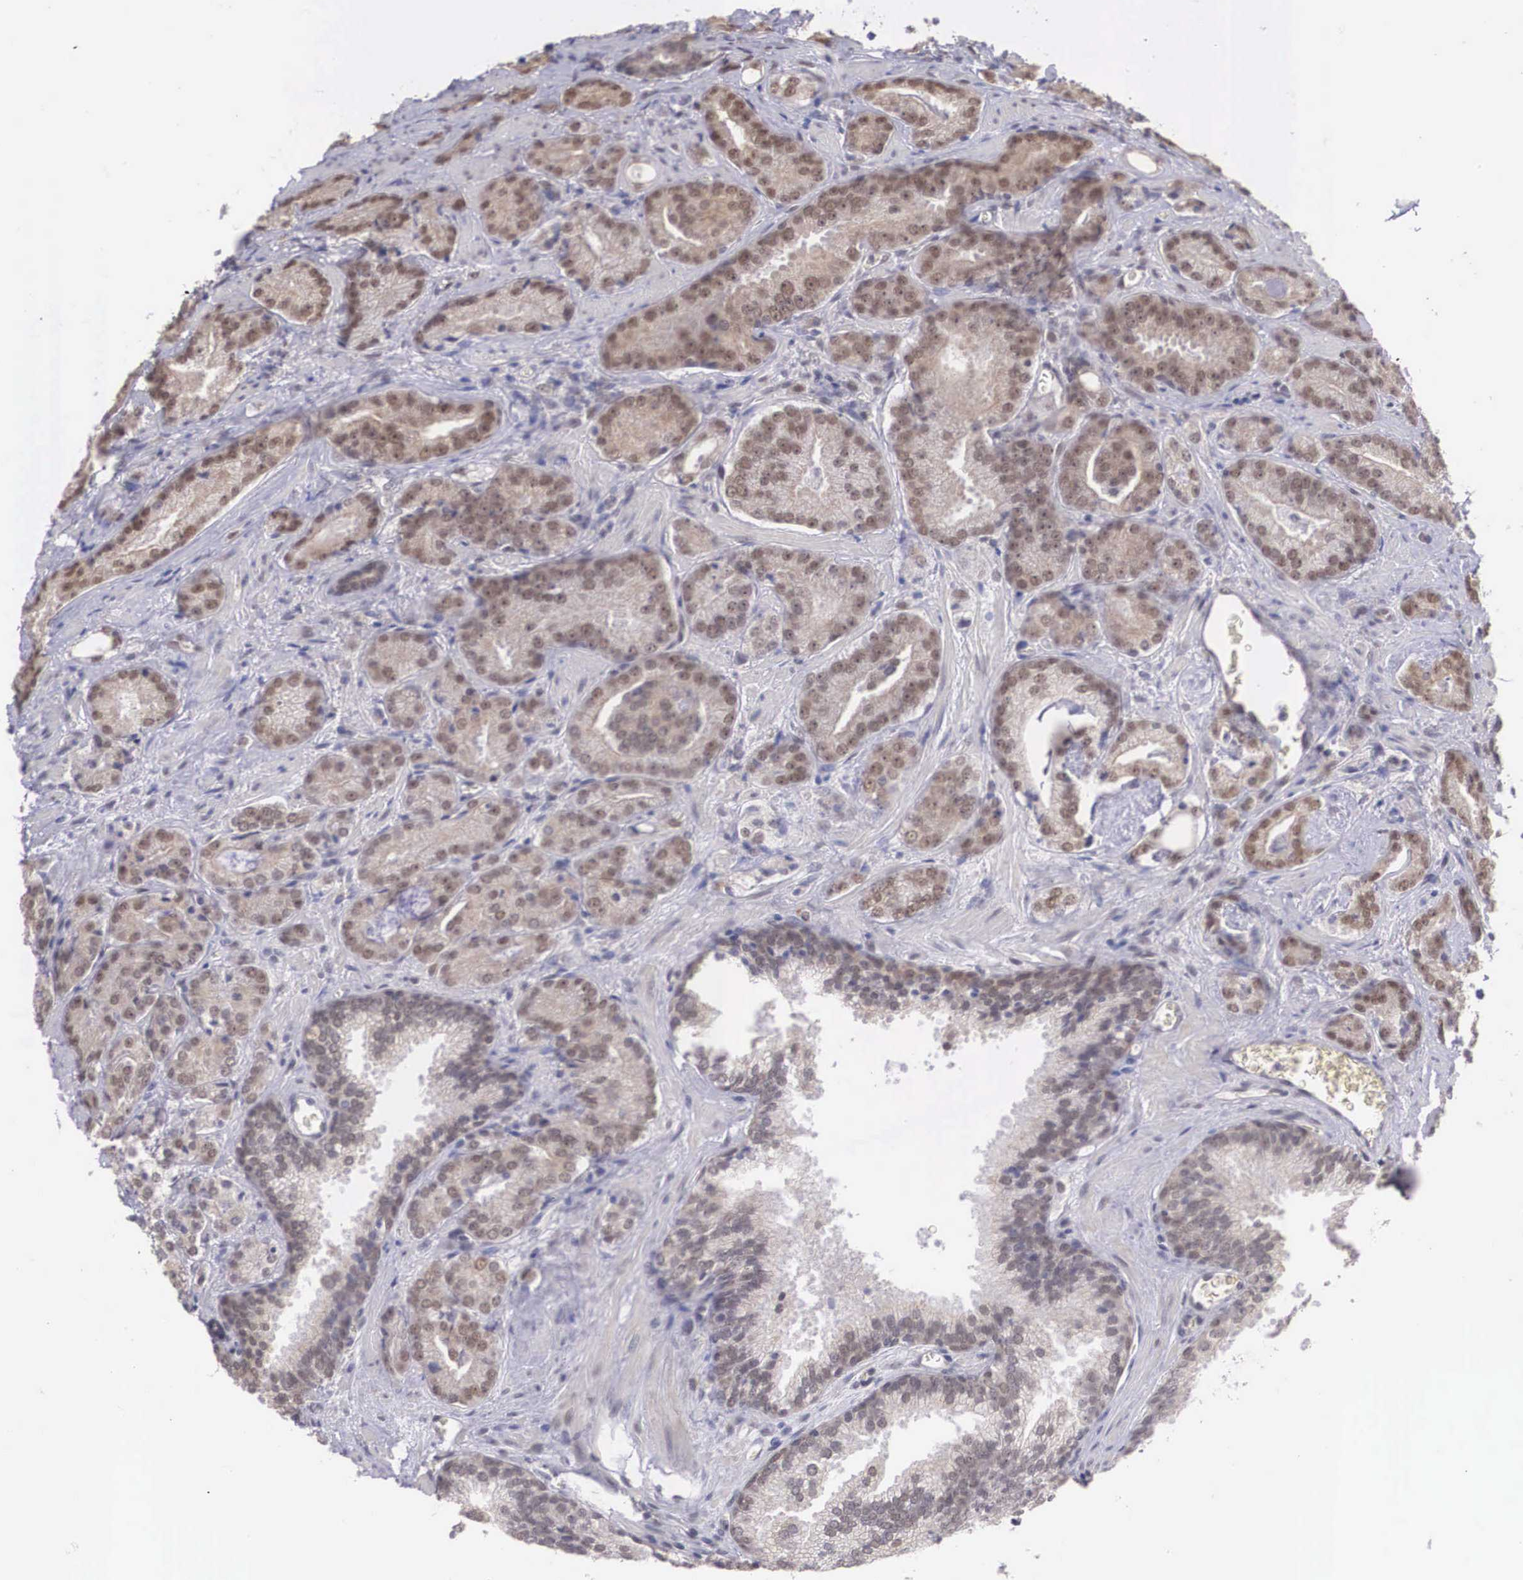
{"staining": {"intensity": "moderate", "quantity": ">75%", "location": "cytoplasmic/membranous,nuclear"}, "tissue": "prostate cancer", "cell_type": "Tumor cells", "image_type": "cancer", "snomed": [{"axis": "morphology", "description": "Adenocarcinoma, Medium grade"}, {"axis": "topography", "description": "Prostate"}], "caption": "A histopathology image showing moderate cytoplasmic/membranous and nuclear staining in about >75% of tumor cells in prostate cancer, as visualized by brown immunohistochemical staining.", "gene": "NINL", "patient": {"sex": "male", "age": 68}}